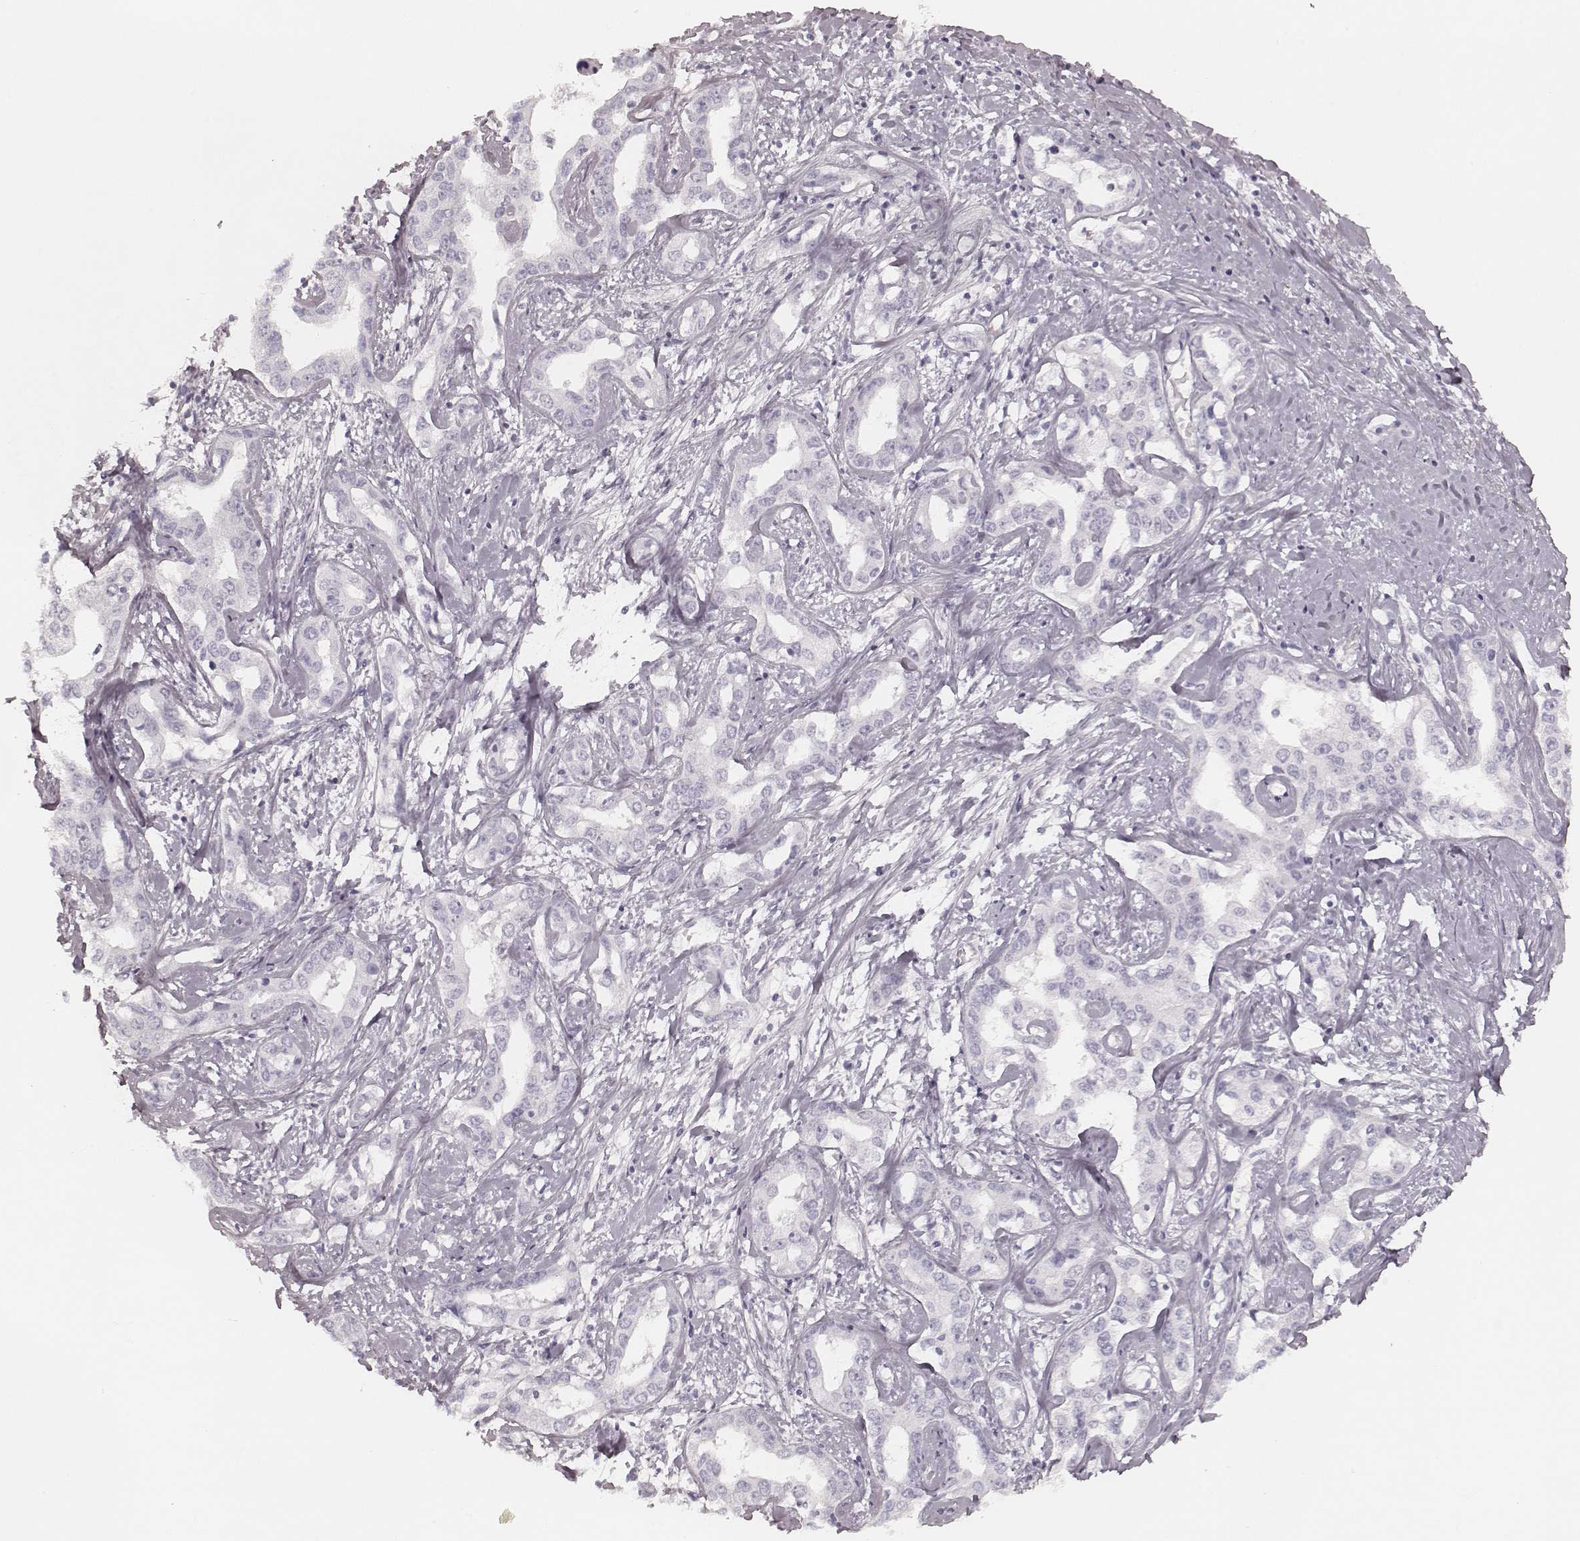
{"staining": {"intensity": "negative", "quantity": "none", "location": "none"}, "tissue": "liver cancer", "cell_type": "Tumor cells", "image_type": "cancer", "snomed": [{"axis": "morphology", "description": "Cholangiocarcinoma"}, {"axis": "topography", "description": "Liver"}], "caption": "This is a histopathology image of immunohistochemistry staining of liver cancer (cholangiocarcinoma), which shows no positivity in tumor cells.", "gene": "KRT72", "patient": {"sex": "male", "age": 59}}